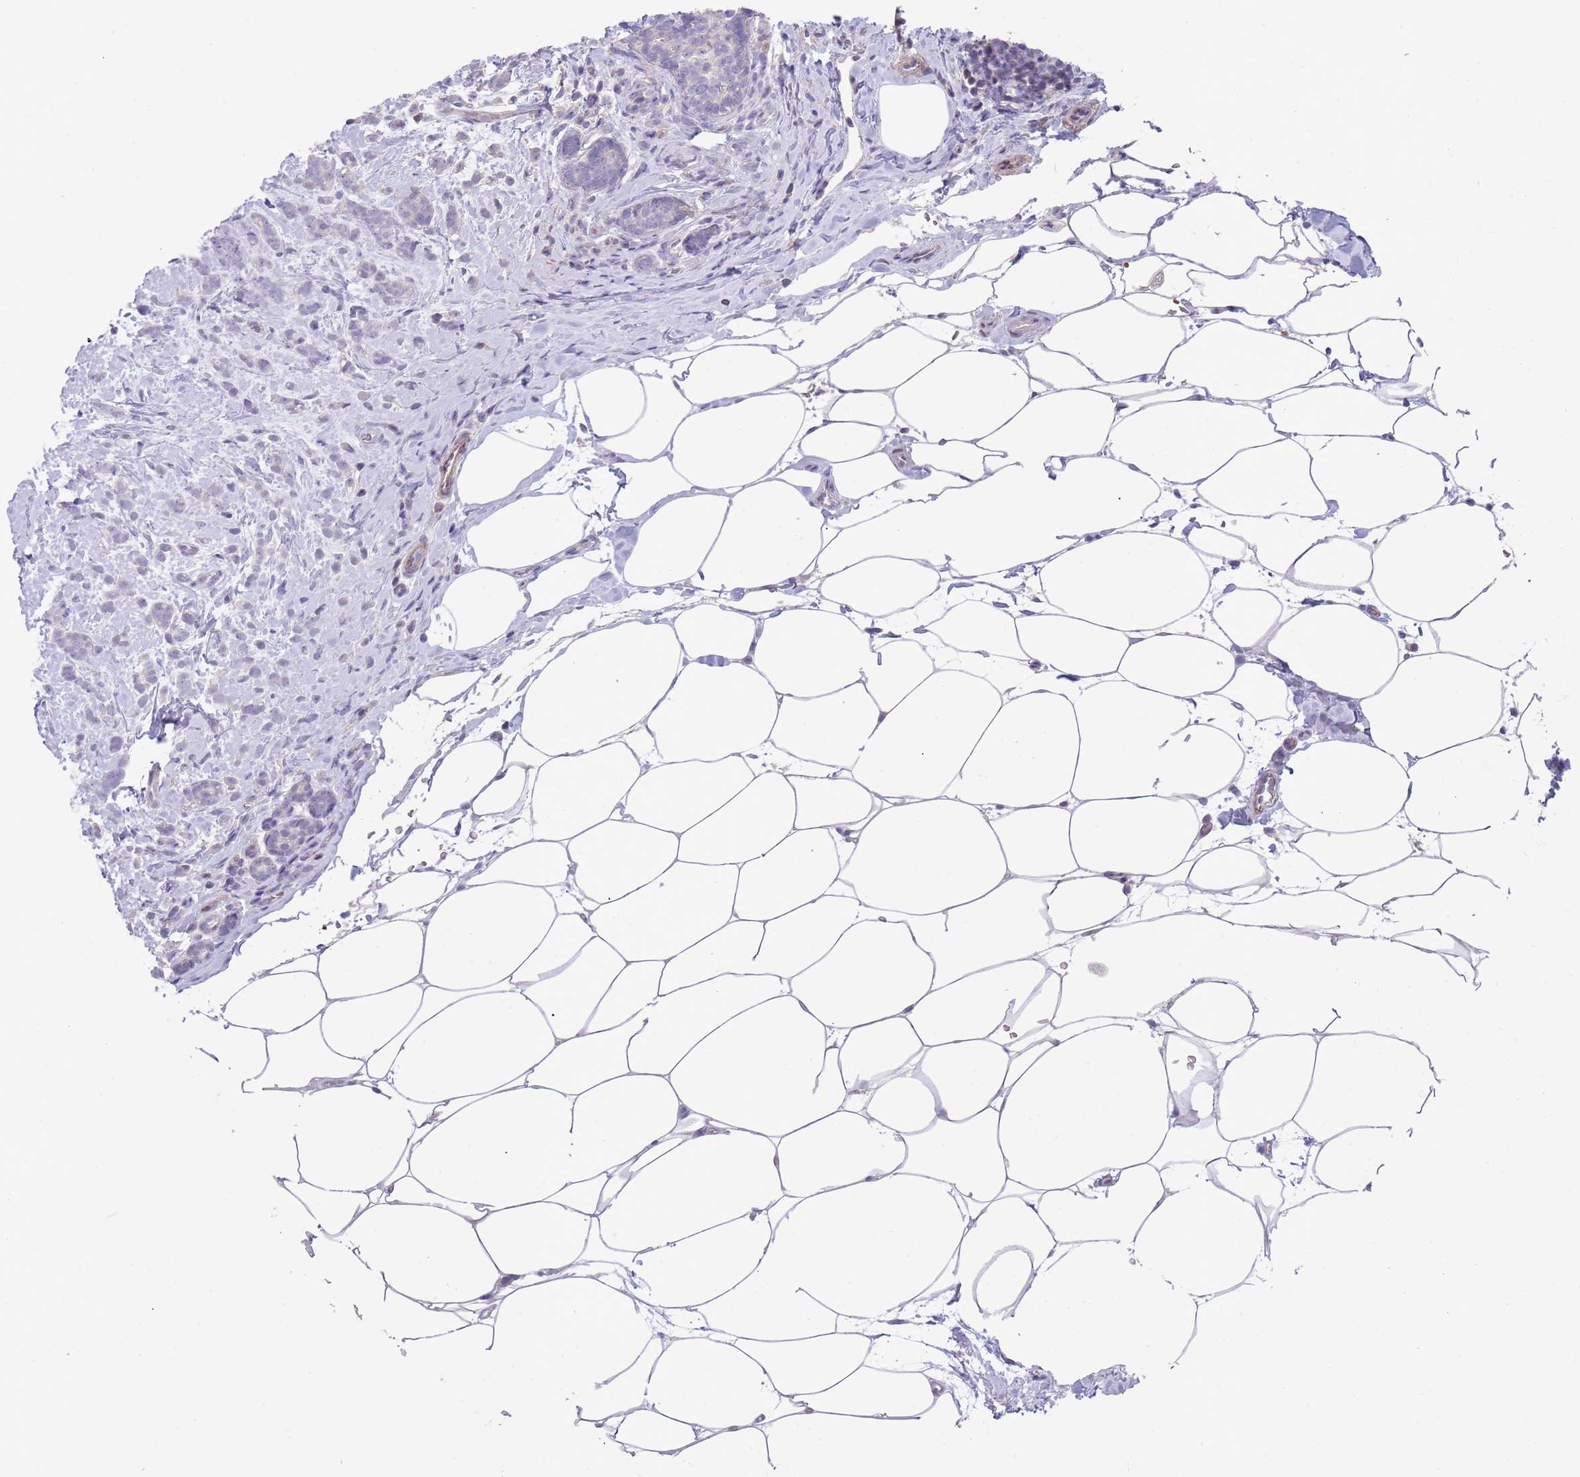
{"staining": {"intensity": "negative", "quantity": "none", "location": "none"}, "tissue": "breast cancer", "cell_type": "Tumor cells", "image_type": "cancer", "snomed": [{"axis": "morphology", "description": "Lobular carcinoma"}, {"axis": "topography", "description": "Breast"}], "caption": "A micrograph of lobular carcinoma (breast) stained for a protein displays no brown staining in tumor cells.", "gene": "ZNF14", "patient": {"sex": "female", "age": 58}}